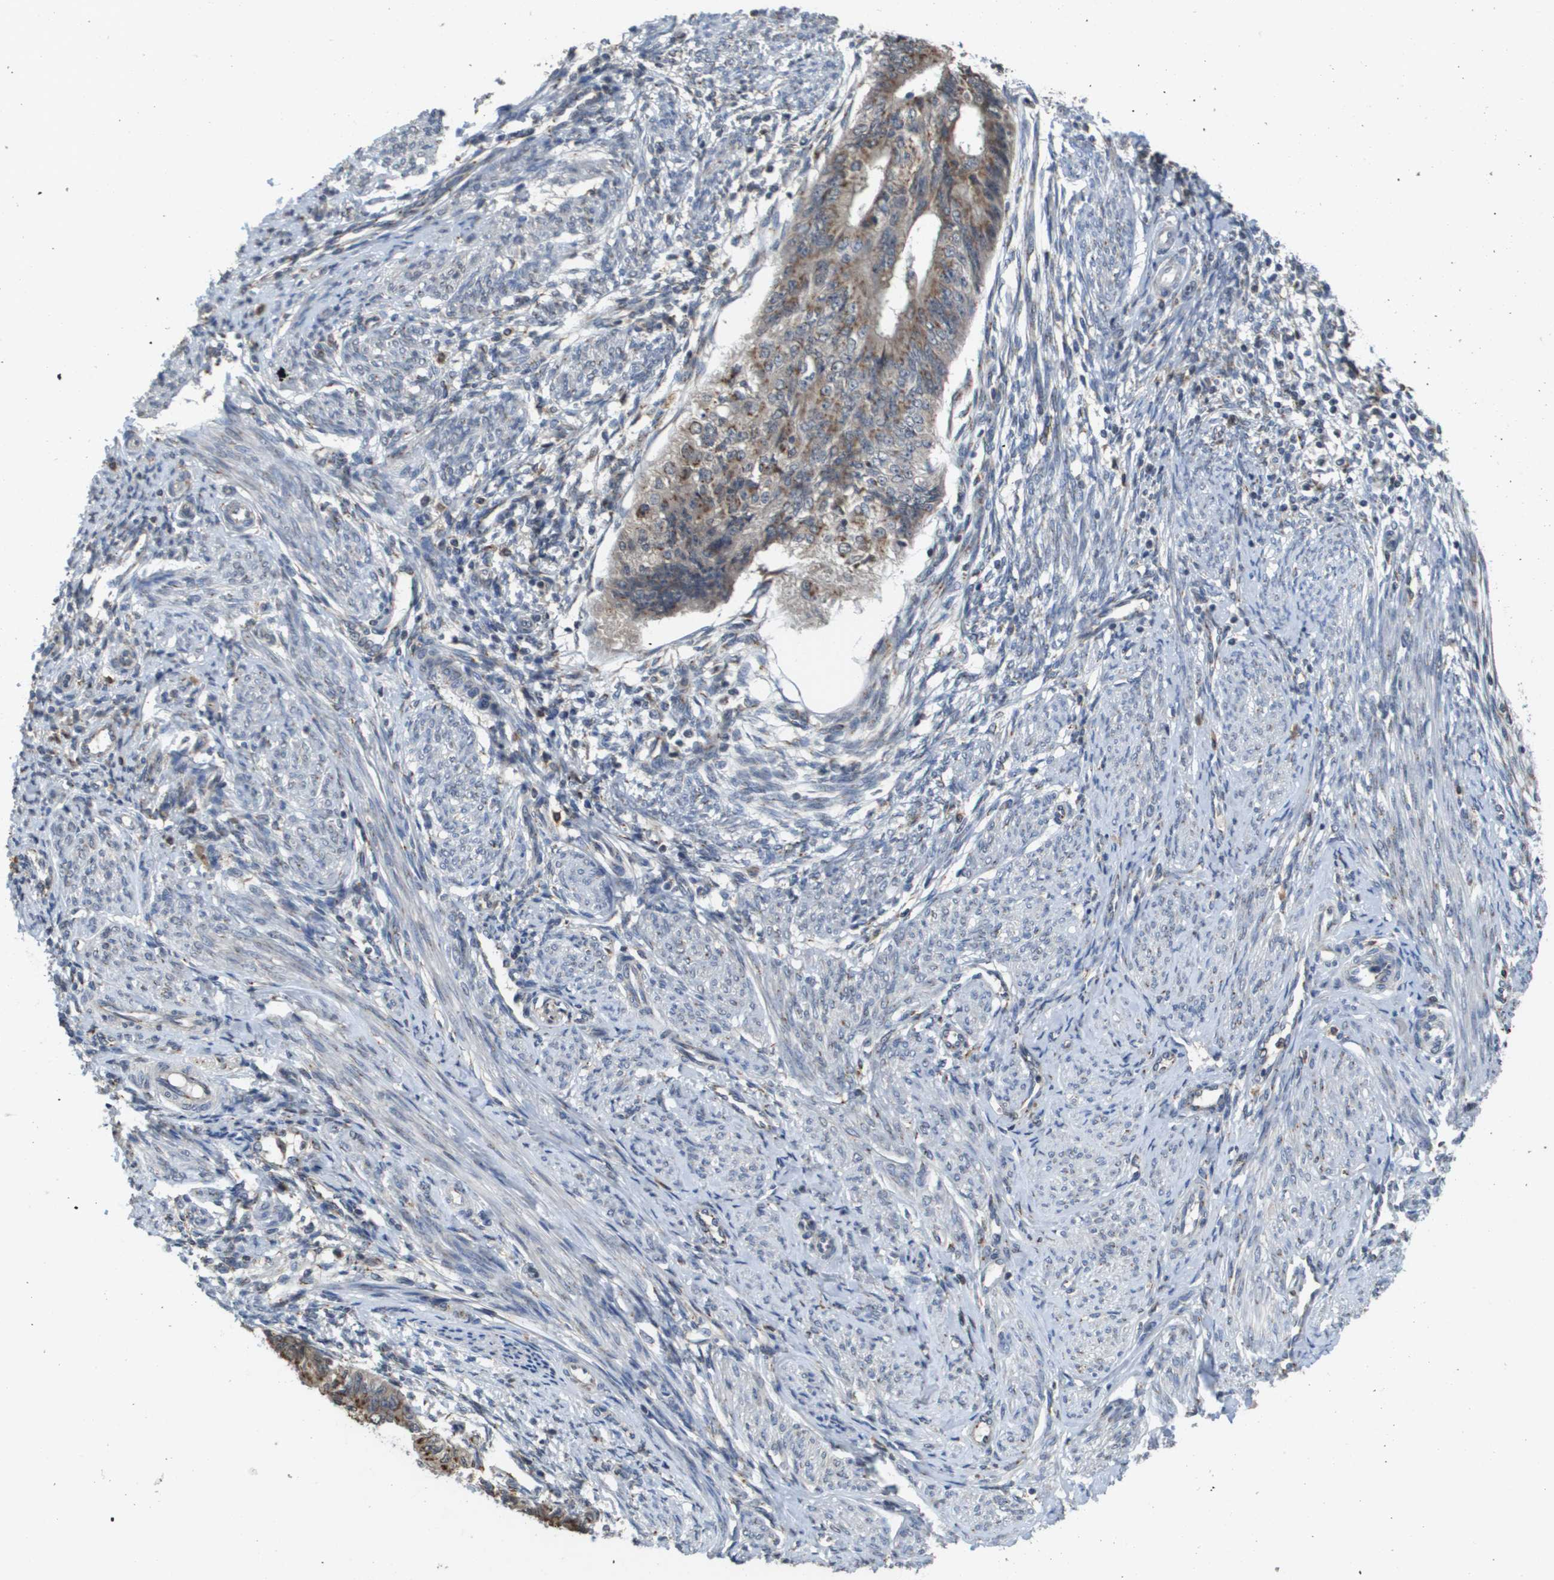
{"staining": {"intensity": "moderate", "quantity": ">75%", "location": "cytoplasmic/membranous"}, "tissue": "endometrial cancer", "cell_type": "Tumor cells", "image_type": "cancer", "snomed": [{"axis": "morphology", "description": "Adenocarcinoma, NOS"}, {"axis": "topography", "description": "Endometrium"}], "caption": "Endometrial cancer (adenocarcinoma) was stained to show a protein in brown. There is medium levels of moderate cytoplasmic/membranous staining in about >75% of tumor cells.", "gene": "PCK1", "patient": {"sex": "female", "age": 32}}